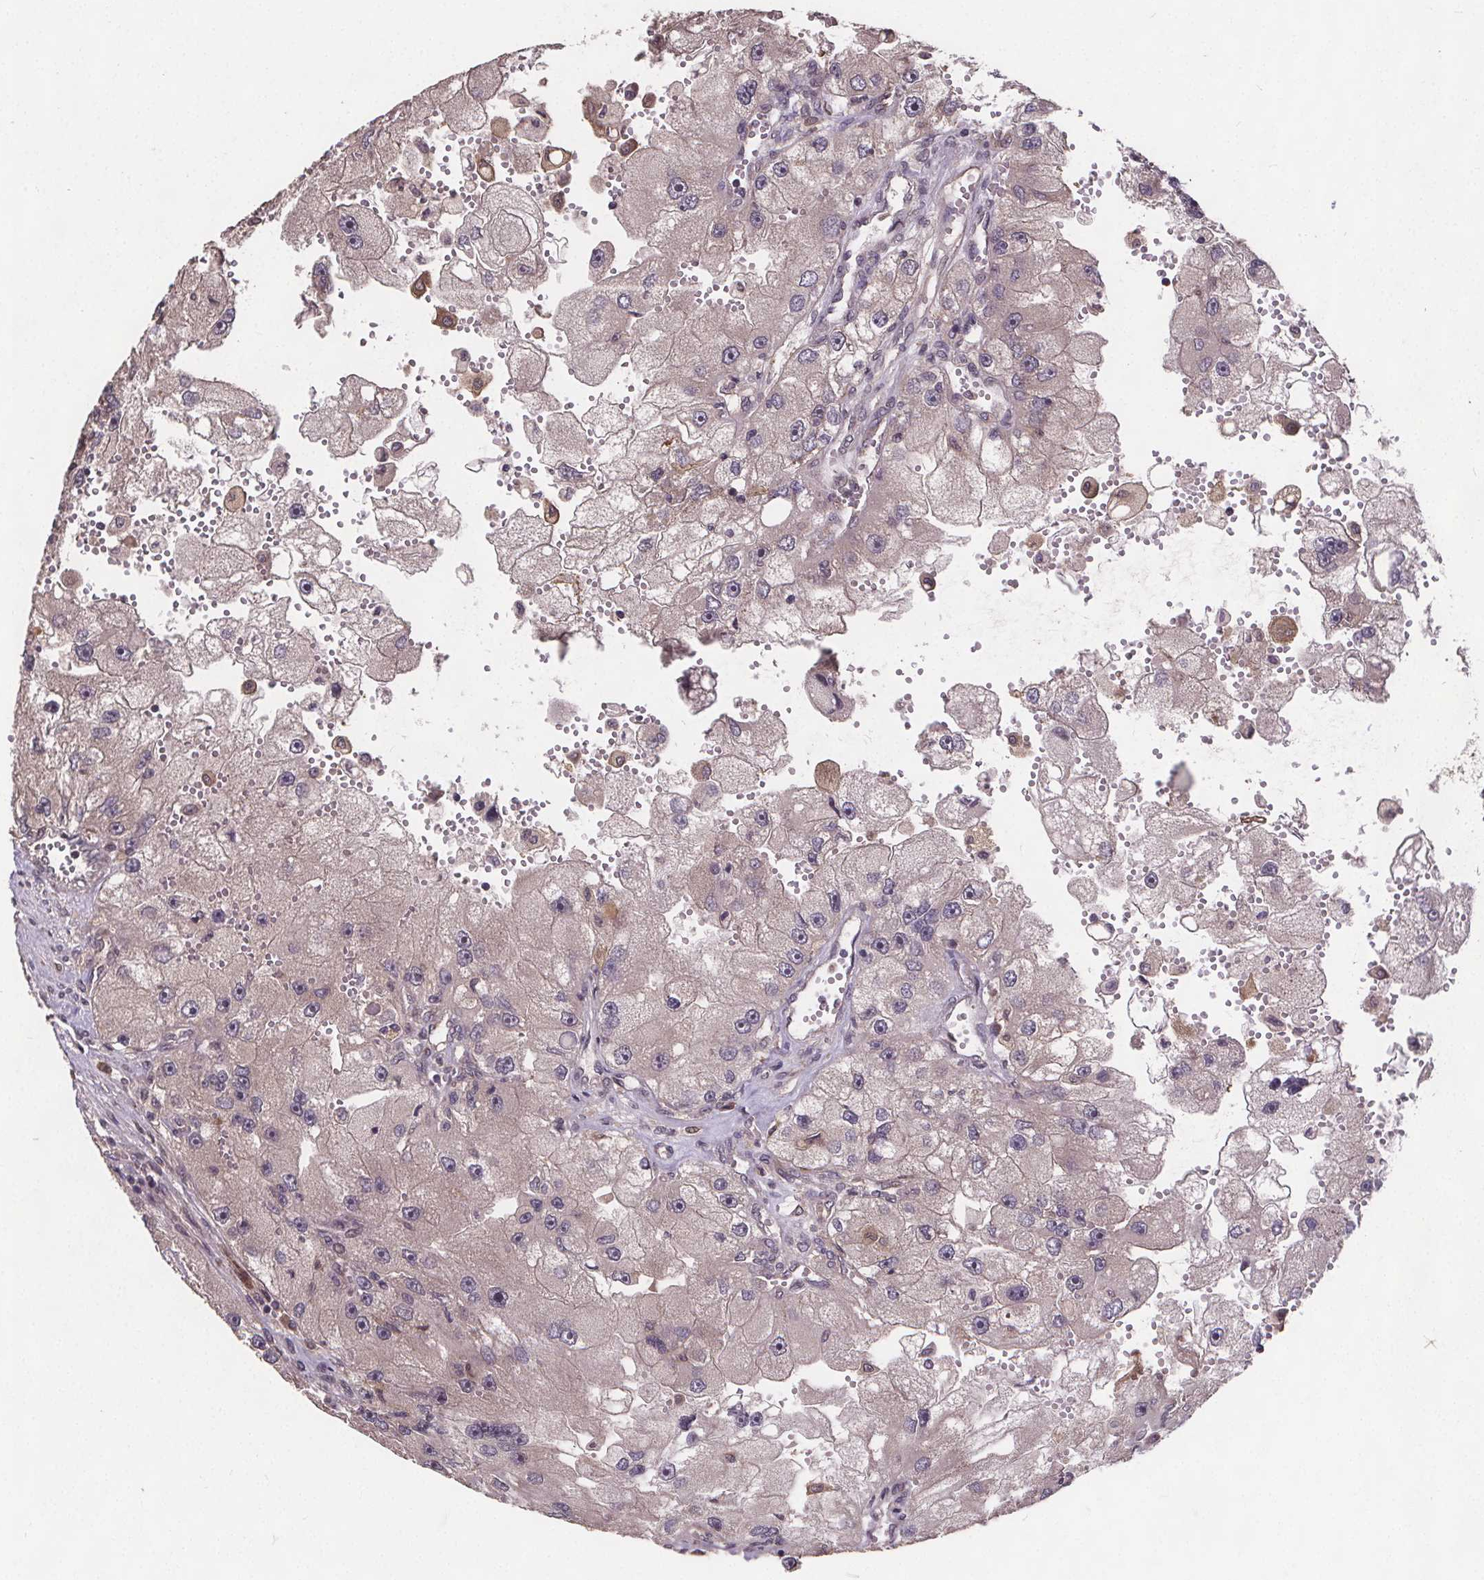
{"staining": {"intensity": "negative", "quantity": "none", "location": "none"}, "tissue": "renal cancer", "cell_type": "Tumor cells", "image_type": "cancer", "snomed": [{"axis": "morphology", "description": "Adenocarcinoma, NOS"}, {"axis": "topography", "description": "Kidney"}], "caption": "The photomicrograph shows no significant expression in tumor cells of adenocarcinoma (renal).", "gene": "USP9X", "patient": {"sex": "male", "age": 63}}